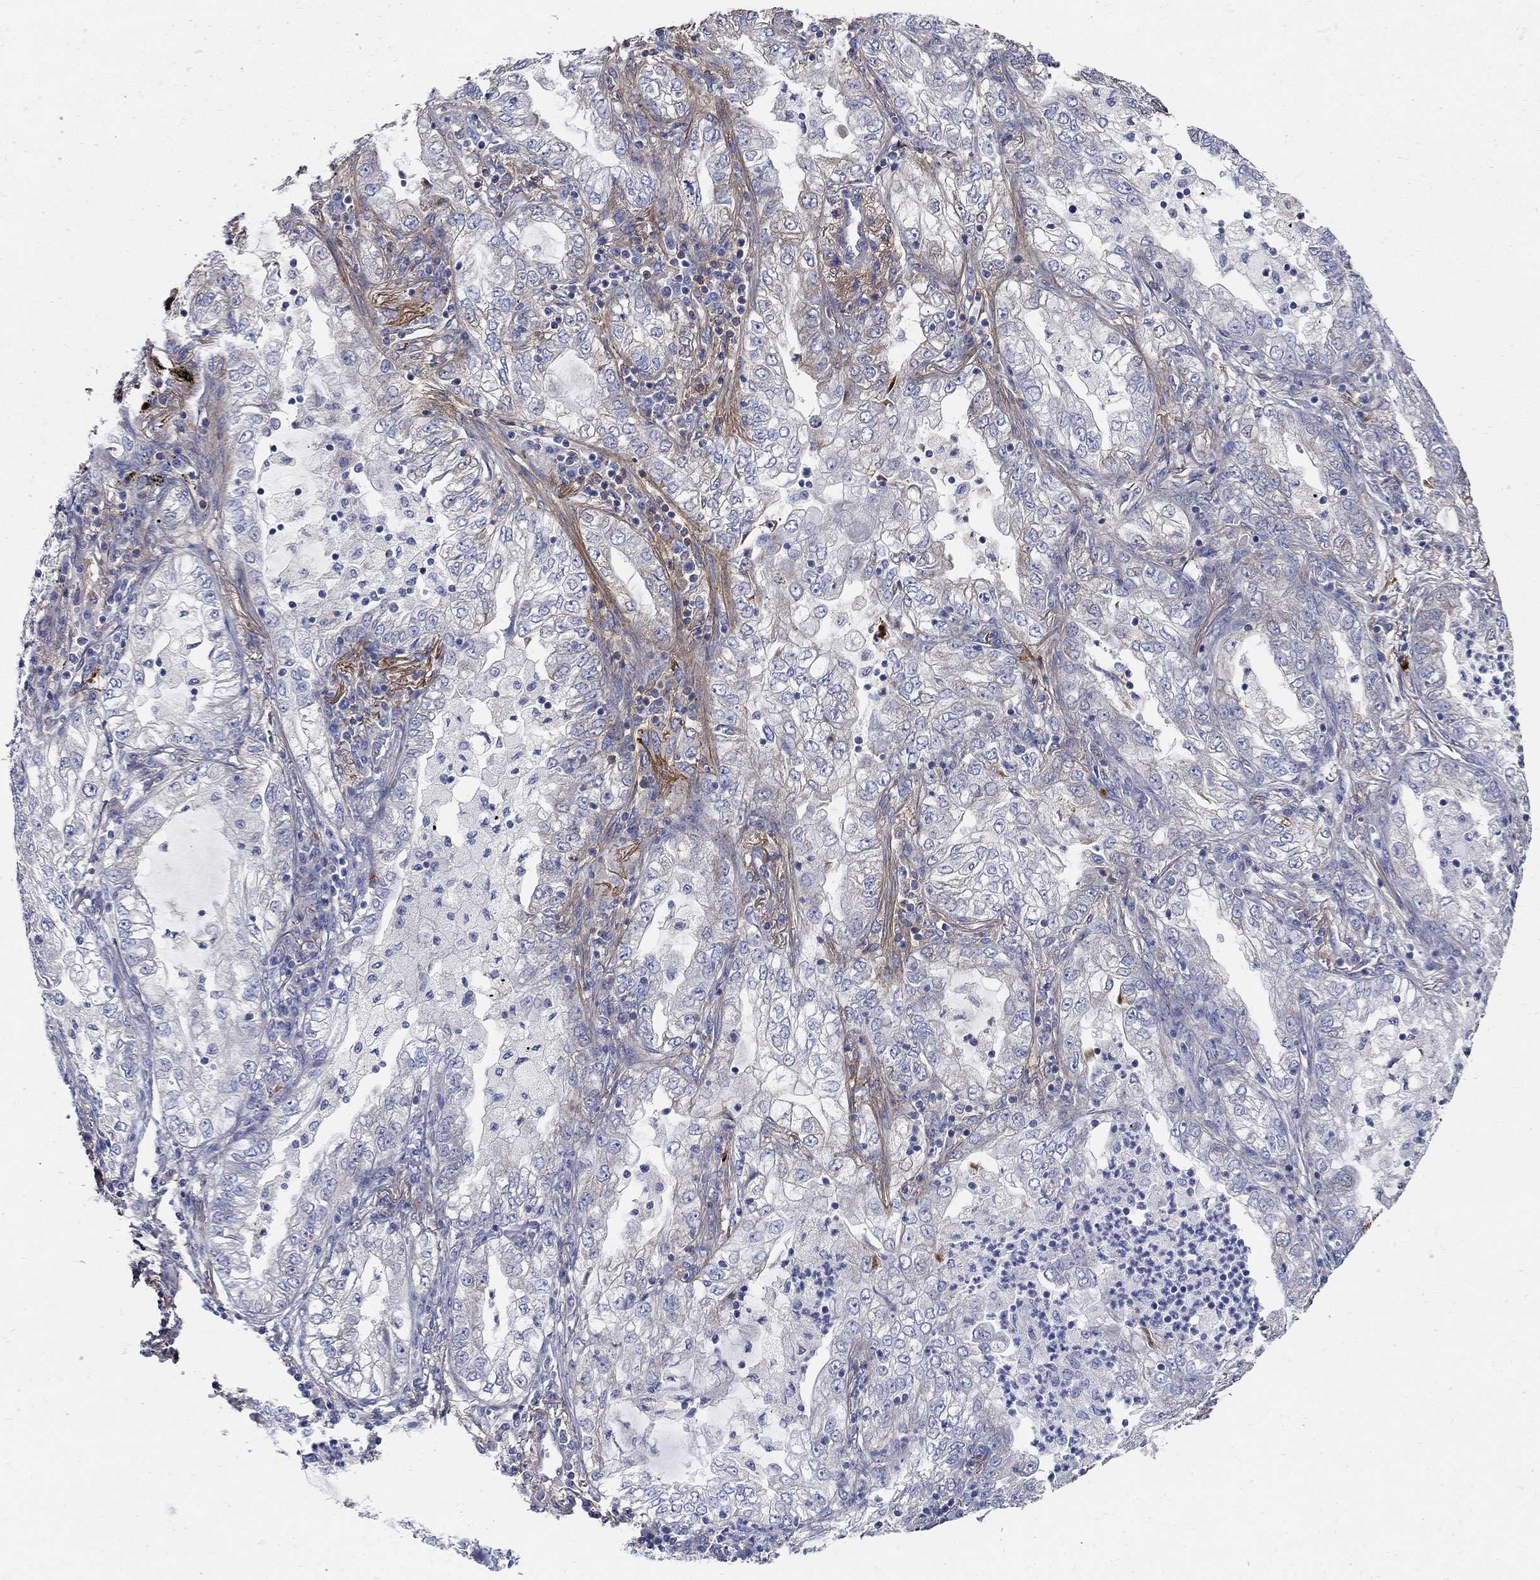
{"staining": {"intensity": "moderate", "quantity": "<25%", "location": "cytoplasmic/membranous"}, "tissue": "lung cancer", "cell_type": "Tumor cells", "image_type": "cancer", "snomed": [{"axis": "morphology", "description": "Adenocarcinoma, NOS"}, {"axis": "topography", "description": "Lung"}], "caption": "Tumor cells demonstrate low levels of moderate cytoplasmic/membranous staining in approximately <25% of cells in lung cancer (adenocarcinoma).", "gene": "TGFBI", "patient": {"sex": "female", "age": 73}}